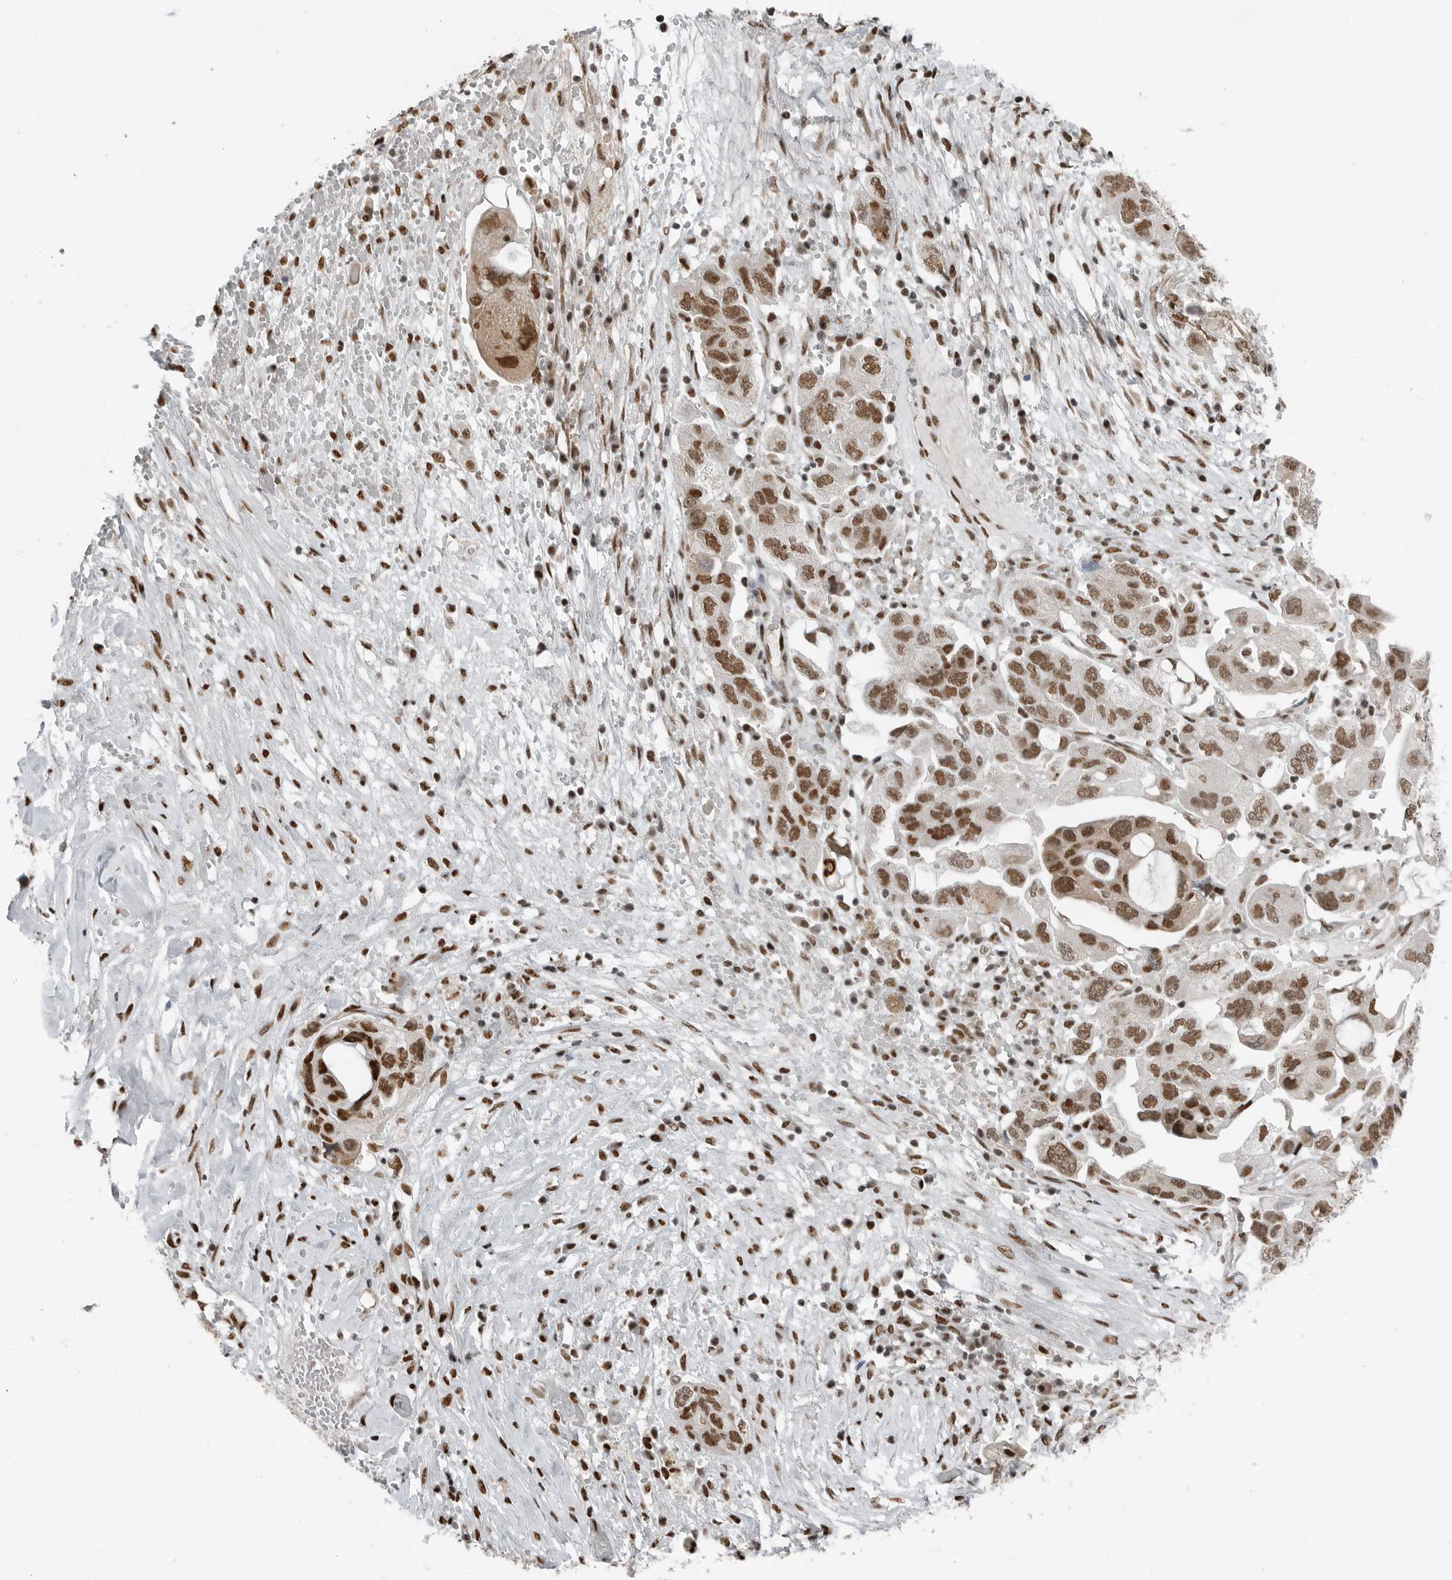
{"staining": {"intensity": "moderate", "quantity": ">75%", "location": "nuclear"}, "tissue": "ovarian cancer", "cell_type": "Tumor cells", "image_type": "cancer", "snomed": [{"axis": "morphology", "description": "Carcinoma, NOS"}, {"axis": "morphology", "description": "Cystadenocarcinoma, serous, NOS"}, {"axis": "topography", "description": "Ovary"}], "caption": "There is medium levels of moderate nuclear staining in tumor cells of serous cystadenocarcinoma (ovarian), as demonstrated by immunohistochemical staining (brown color).", "gene": "BLZF1", "patient": {"sex": "female", "age": 69}}